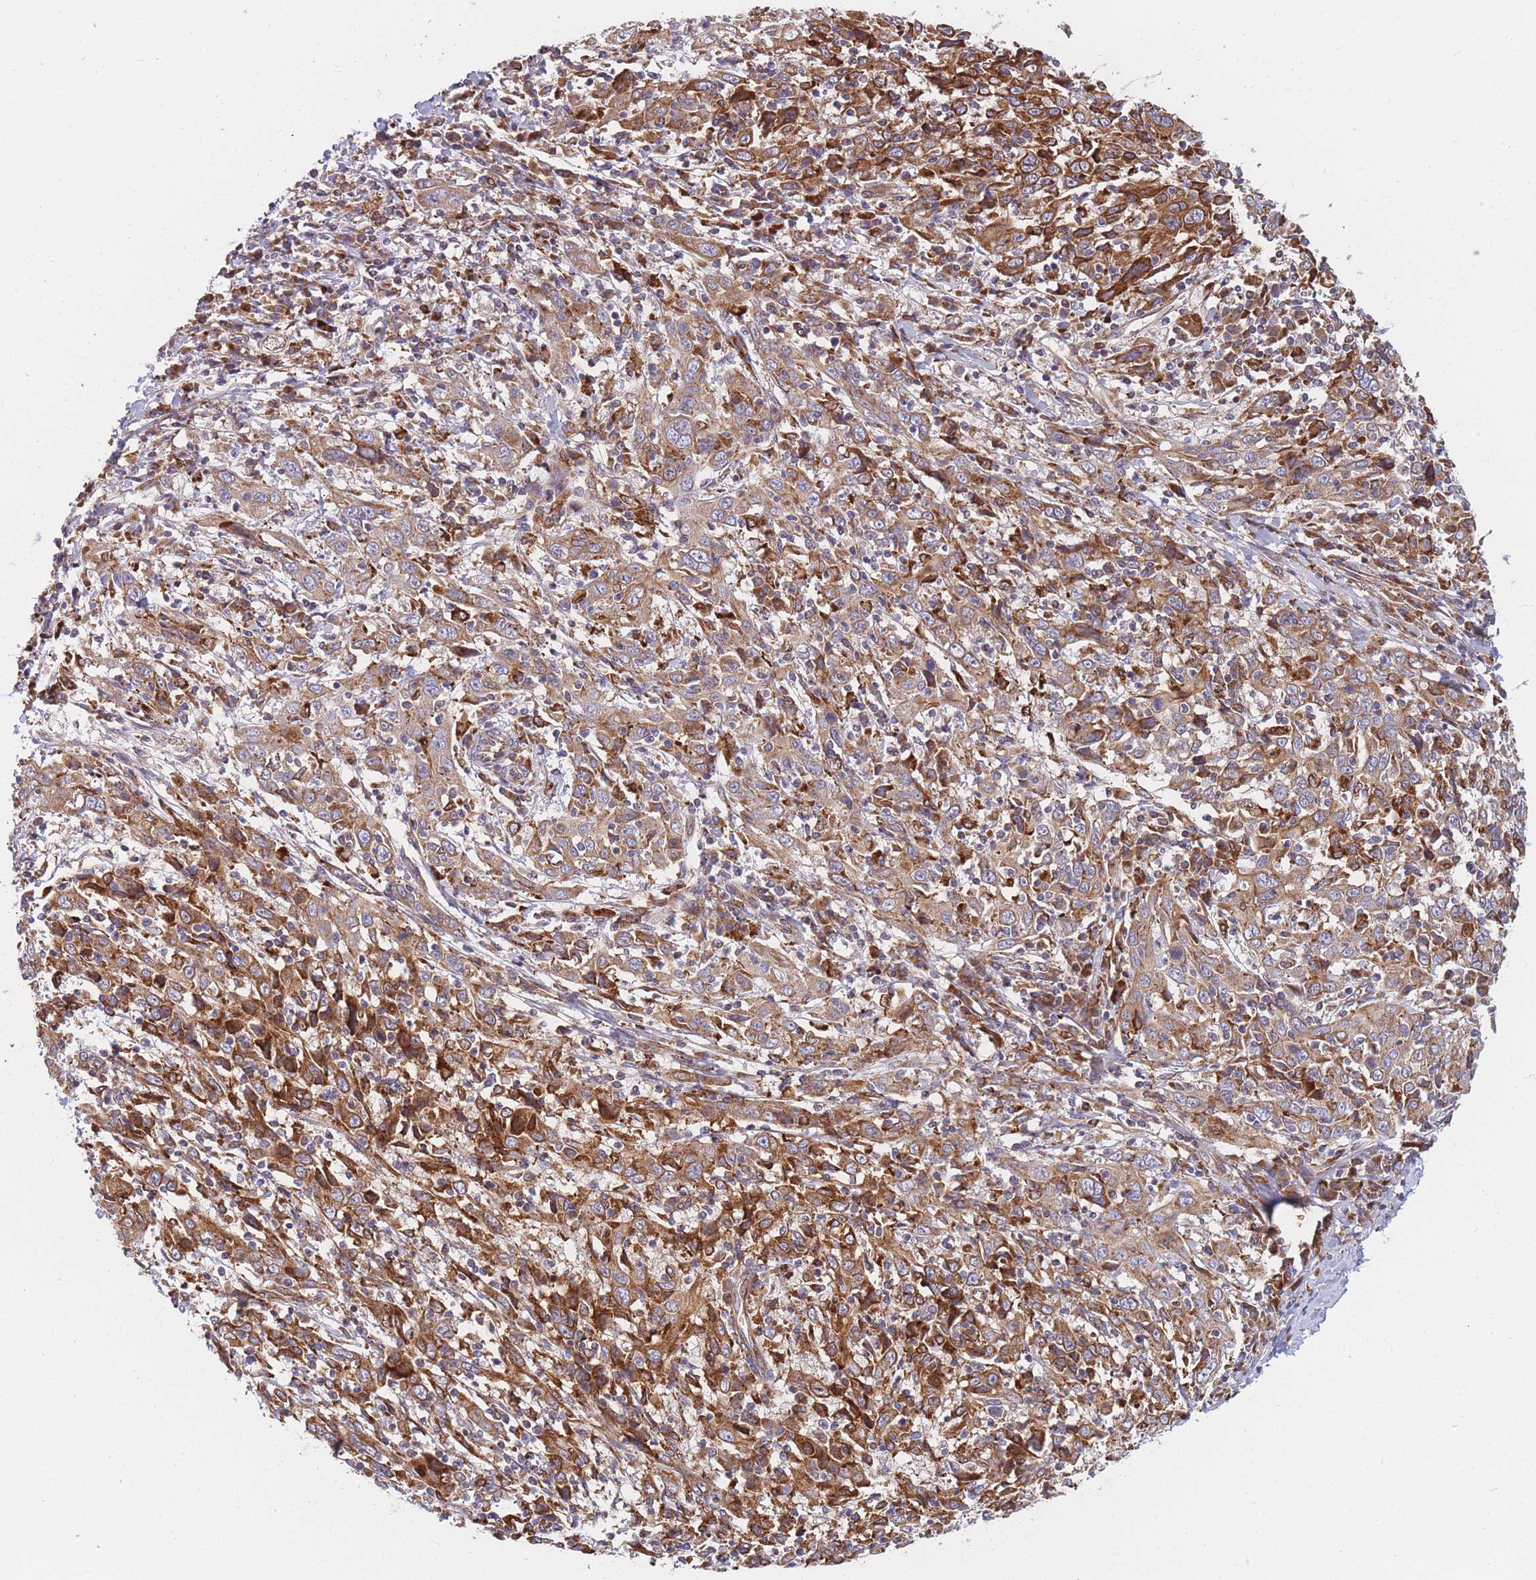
{"staining": {"intensity": "moderate", "quantity": ">75%", "location": "cytoplasmic/membranous"}, "tissue": "cervical cancer", "cell_type": "Tumor cells", "image_type": "cancer", "snomed": [{"axis": "morphology", "description": "Squamous cell carcinoma, NOS"}, {"axis": "topography", "description": "Cervix"}], "caption": "This histopathology image displays immunohistochemistry (IHC) staining of cervical squamous cell carcinoma, with medium moderate cytoplasmic/membranous expression in about >75% of tumor cells.", "gene": "TMEM131L", "patient": {"sex": "female", "age": 46}}